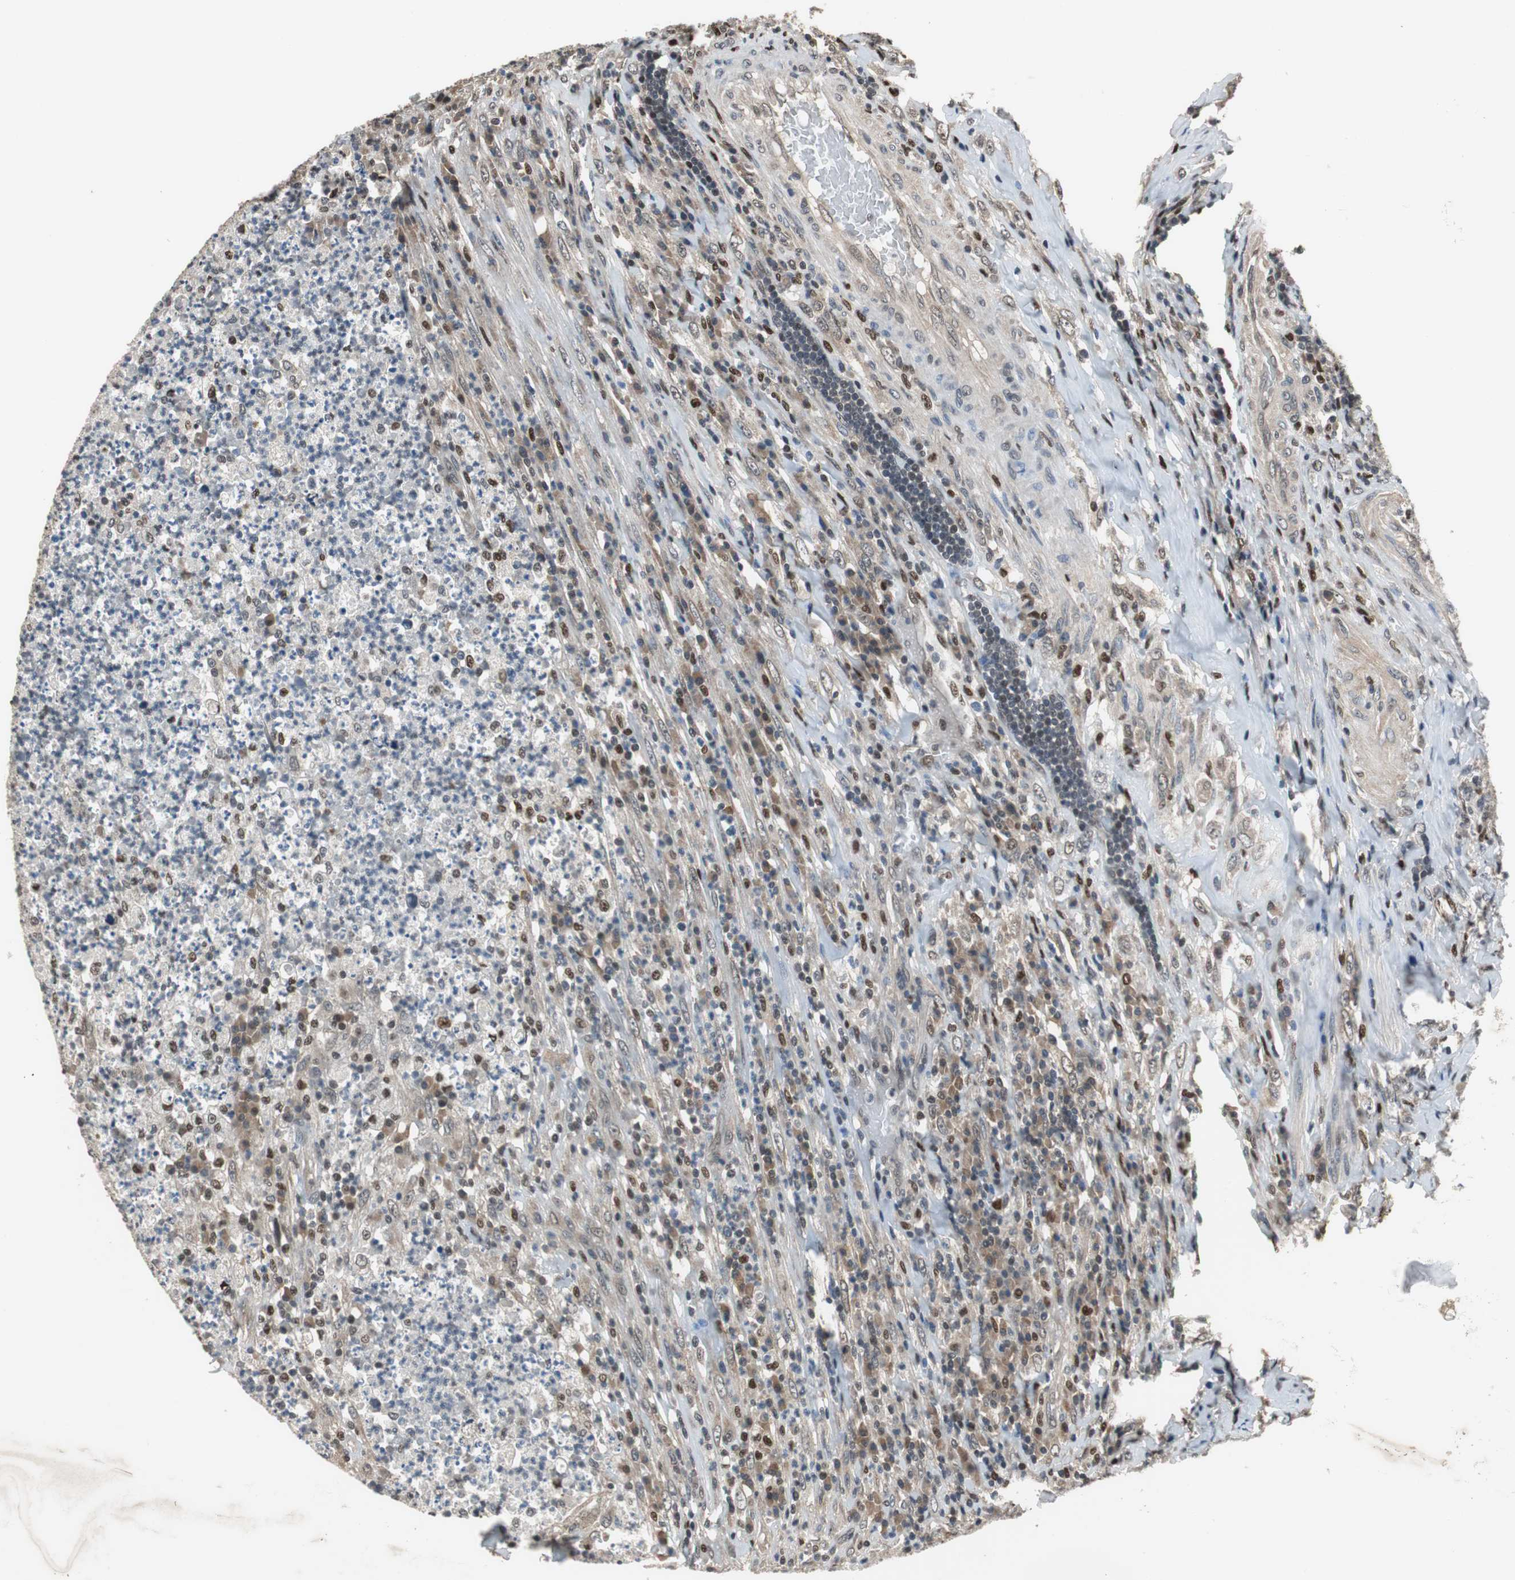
{"staining": {"intensity": "moderate", "quantity": "25%-75%", "location": "cytoplasmic/membranous,nuclear"}, "tissue": "testis cancer", "cell_type": "Tumor cells", "image_type": "cancer", "snomed": [{"axis": "morphology", "description": "Necrosis, NOS"}, {"axis": "morphology", "description": "Carcinoma, Embryonal, NOS"}, {"axis": "topography", "description": "Testis"}], "caption": "There is medium levels of moderate cytoplasmic/membranous and nuclear expression in tumor cells of testis cancer, as demonstrated by immunohistochemical staining (brown color).", "gene": "MAFB", "patient": {"sex": "male", "age": 19}}